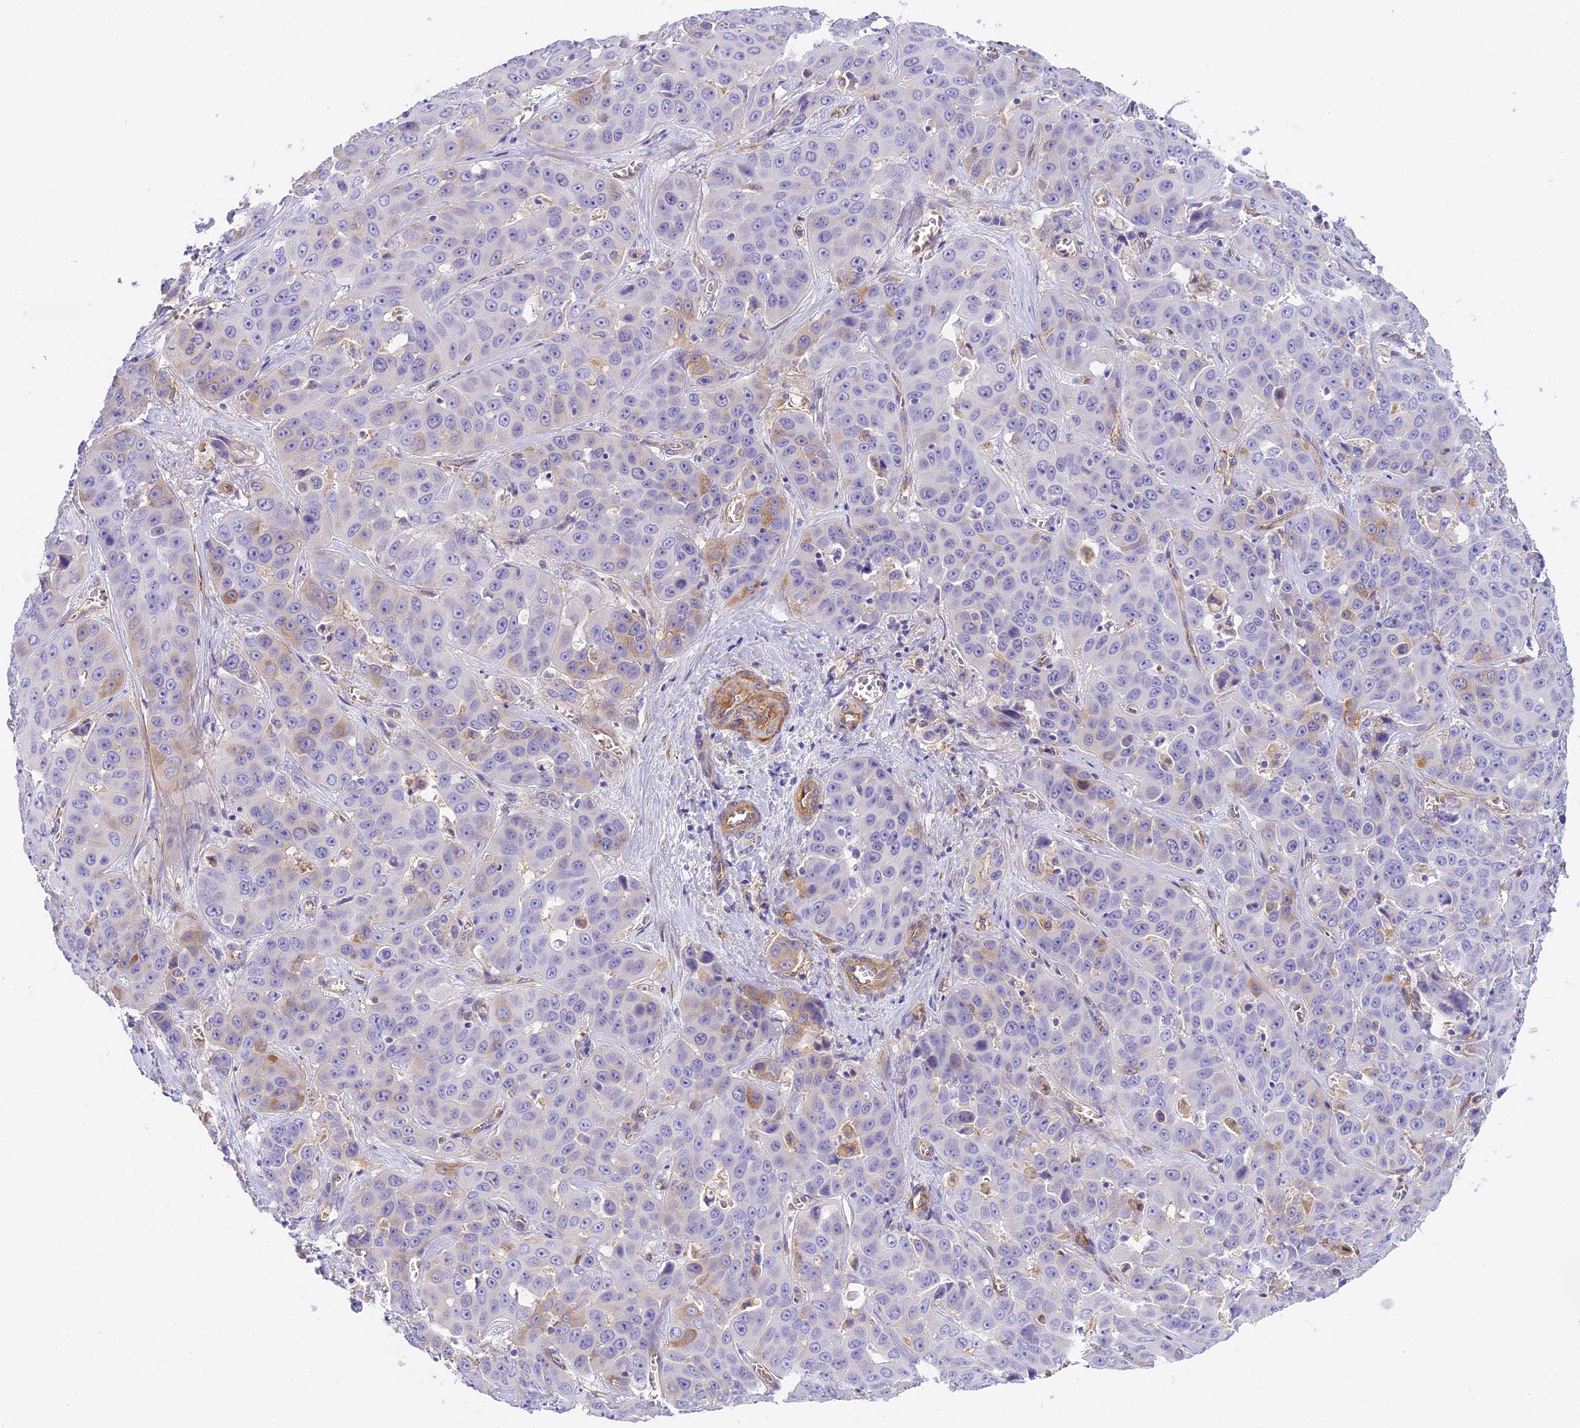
{"staining": {"intensity": "weak", "quantity": "<25%", "location": "cytoplasmic/membranous"}, "tissue": "liver cancer", "cell_type": "Tumor cells", "image_type": "cancer", "snomed": [{"axis": "morphology", "description": "Cholangiocarcinoma"}, {"axis": "topography", "description": "Liver"}], "caption": "Immunohistochemistry (IHC) histopathology image of human liver cancer (cholangiocarcinoma) stained for a protein (brown), which exhibits no staining in tumor cells. (DAB (3,3'-diaminobenzidine) immunohistochemistry with hematoxylin counter stain).", "gene": "HOMER3", "patient": {"sex": "female", "age": 52}}